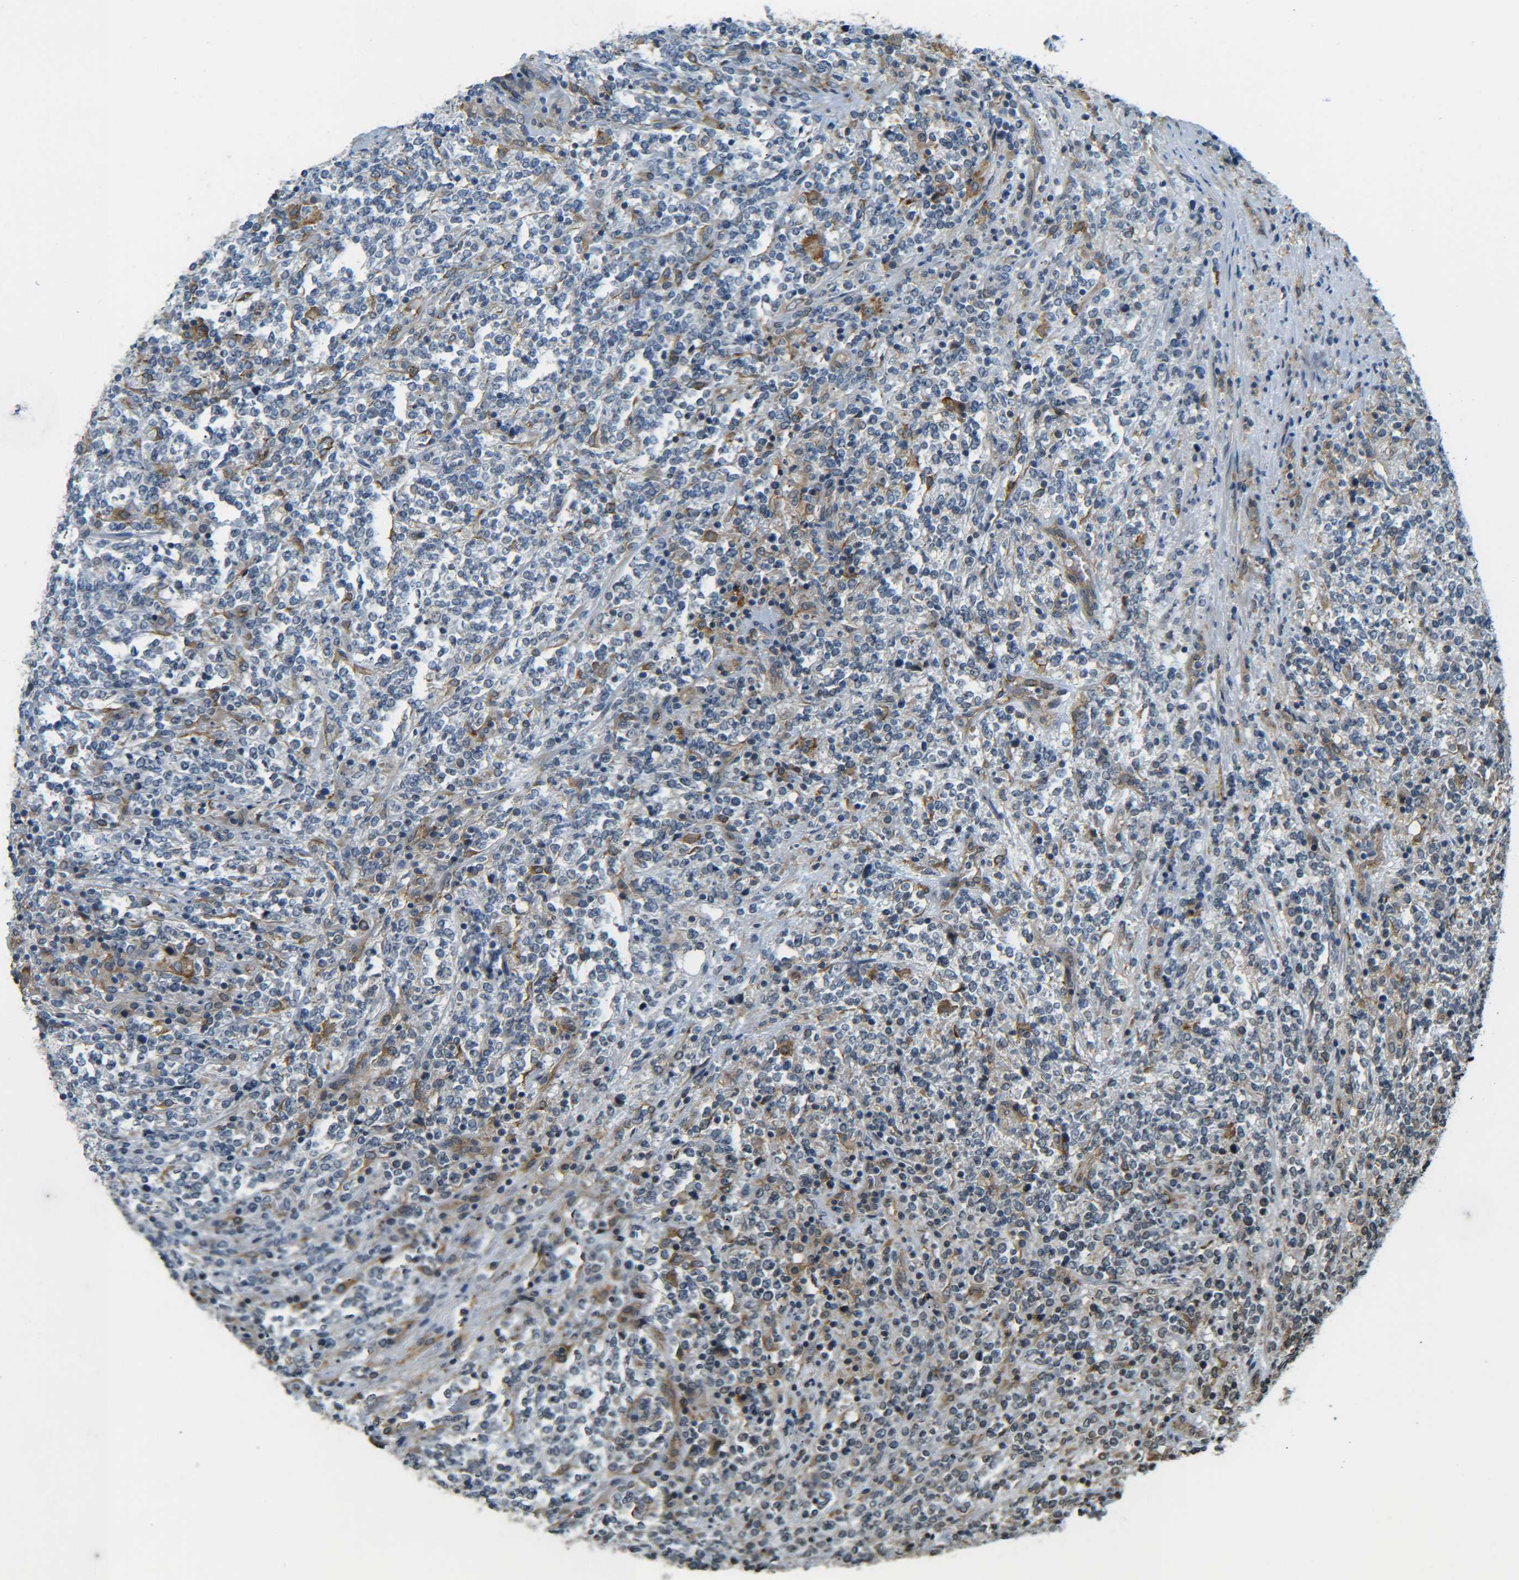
{"staining": {"intensity": "weak", "quantity": "<25%", "location": "cytoplasmic/membranous"}, "tissue": "lymphoma", "cell_type": "Tumor cells", "image_type": "cancer", "snomed": [{"axis": "morphology", "description": "Malignant lymphoma, non-Hodgkin's type, High grade"}, {"axis": "topography", "description": "Soft tissue"}], "caption": "This is an IHC photomicrograph of human high-grade malignant lymphoma, non-Hodgkin's type. There is no staining in tumor cells.", "gene": "DAB2", "patient": {"sex": "male", "age": 18}}